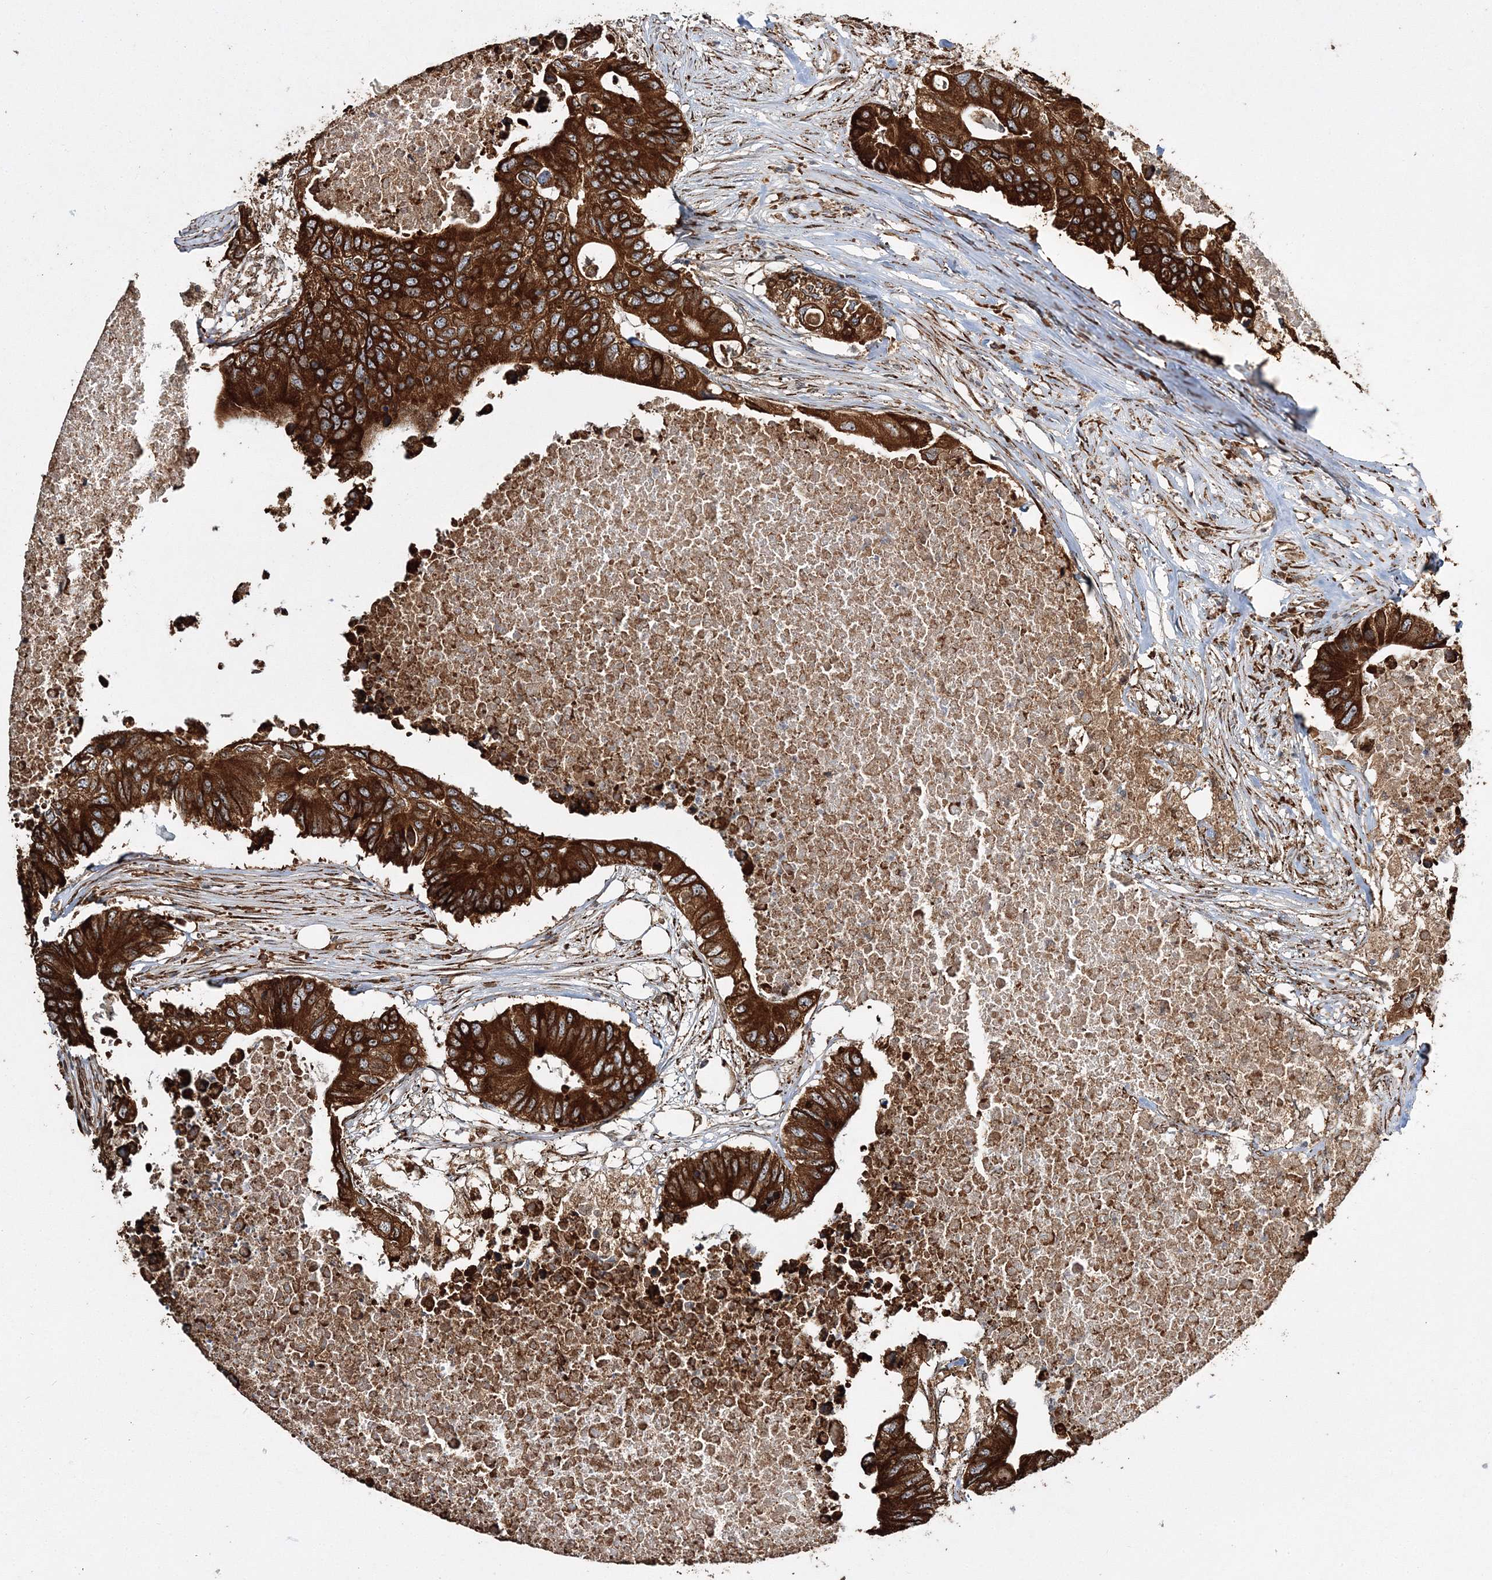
{"staining": {"intensity": "strong", "quantity": ">75%", "location": "cytoplasmic/membranous"}, "tissue": "colorectal cancer", "cell_type": "Tumor cells", "image_type": "cancer", "snomed": [{"axis": "morphology", "description": "Adenocarcinoma, NOS"}, {"axis": "topography", "description": "Colon"}], "caption": "Human colorectal cancer (adenocarcinoma) stained with a brown dye exhibits strong cytoplasmic/membranous positive staining in approximately >75% of tumor cells.", "gene": "SCRN3", "patient": {"sex": "male", "age": 71}}